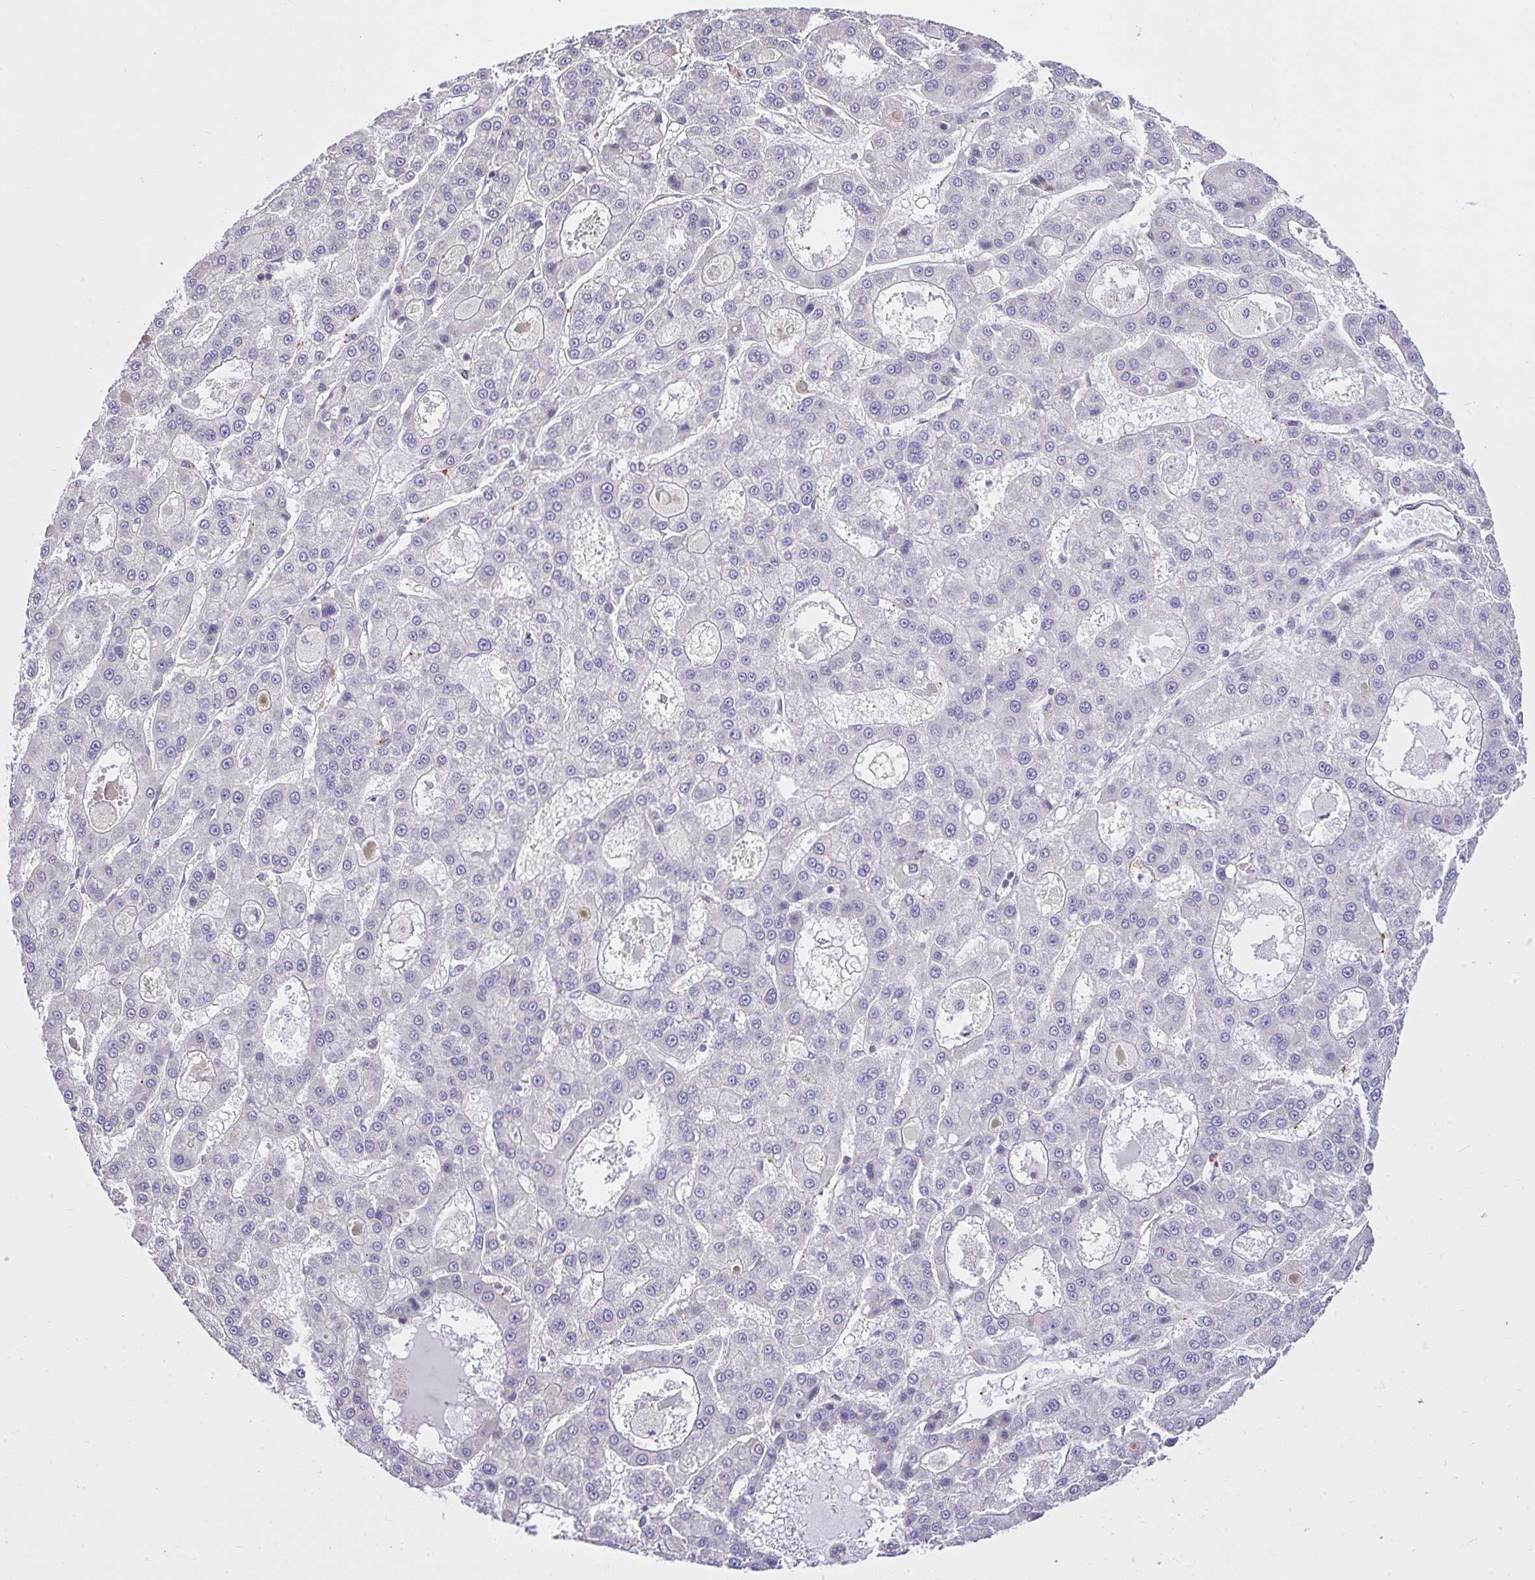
{"staining": {"intensity": "negative", "quantity": "none", "location": "none"}, "tissue": "liver cancer", "cell_type": "Tumor cells", "image_type": "cancer", "snomed": [{"axis": "morphology", "description": "Carcinoma, Hepatocellular, NOS"}, {"axis": "topography", "description": "Liver"}], "caption": "This micrograph is of liver cancer stained with immunohistochemistry to label a protein in brown with the nuclei are counter-stained blue. There is no positivity in tumor cells.", "gene": "CCDC142", "patient": {"sex": "male", "age": 70}}